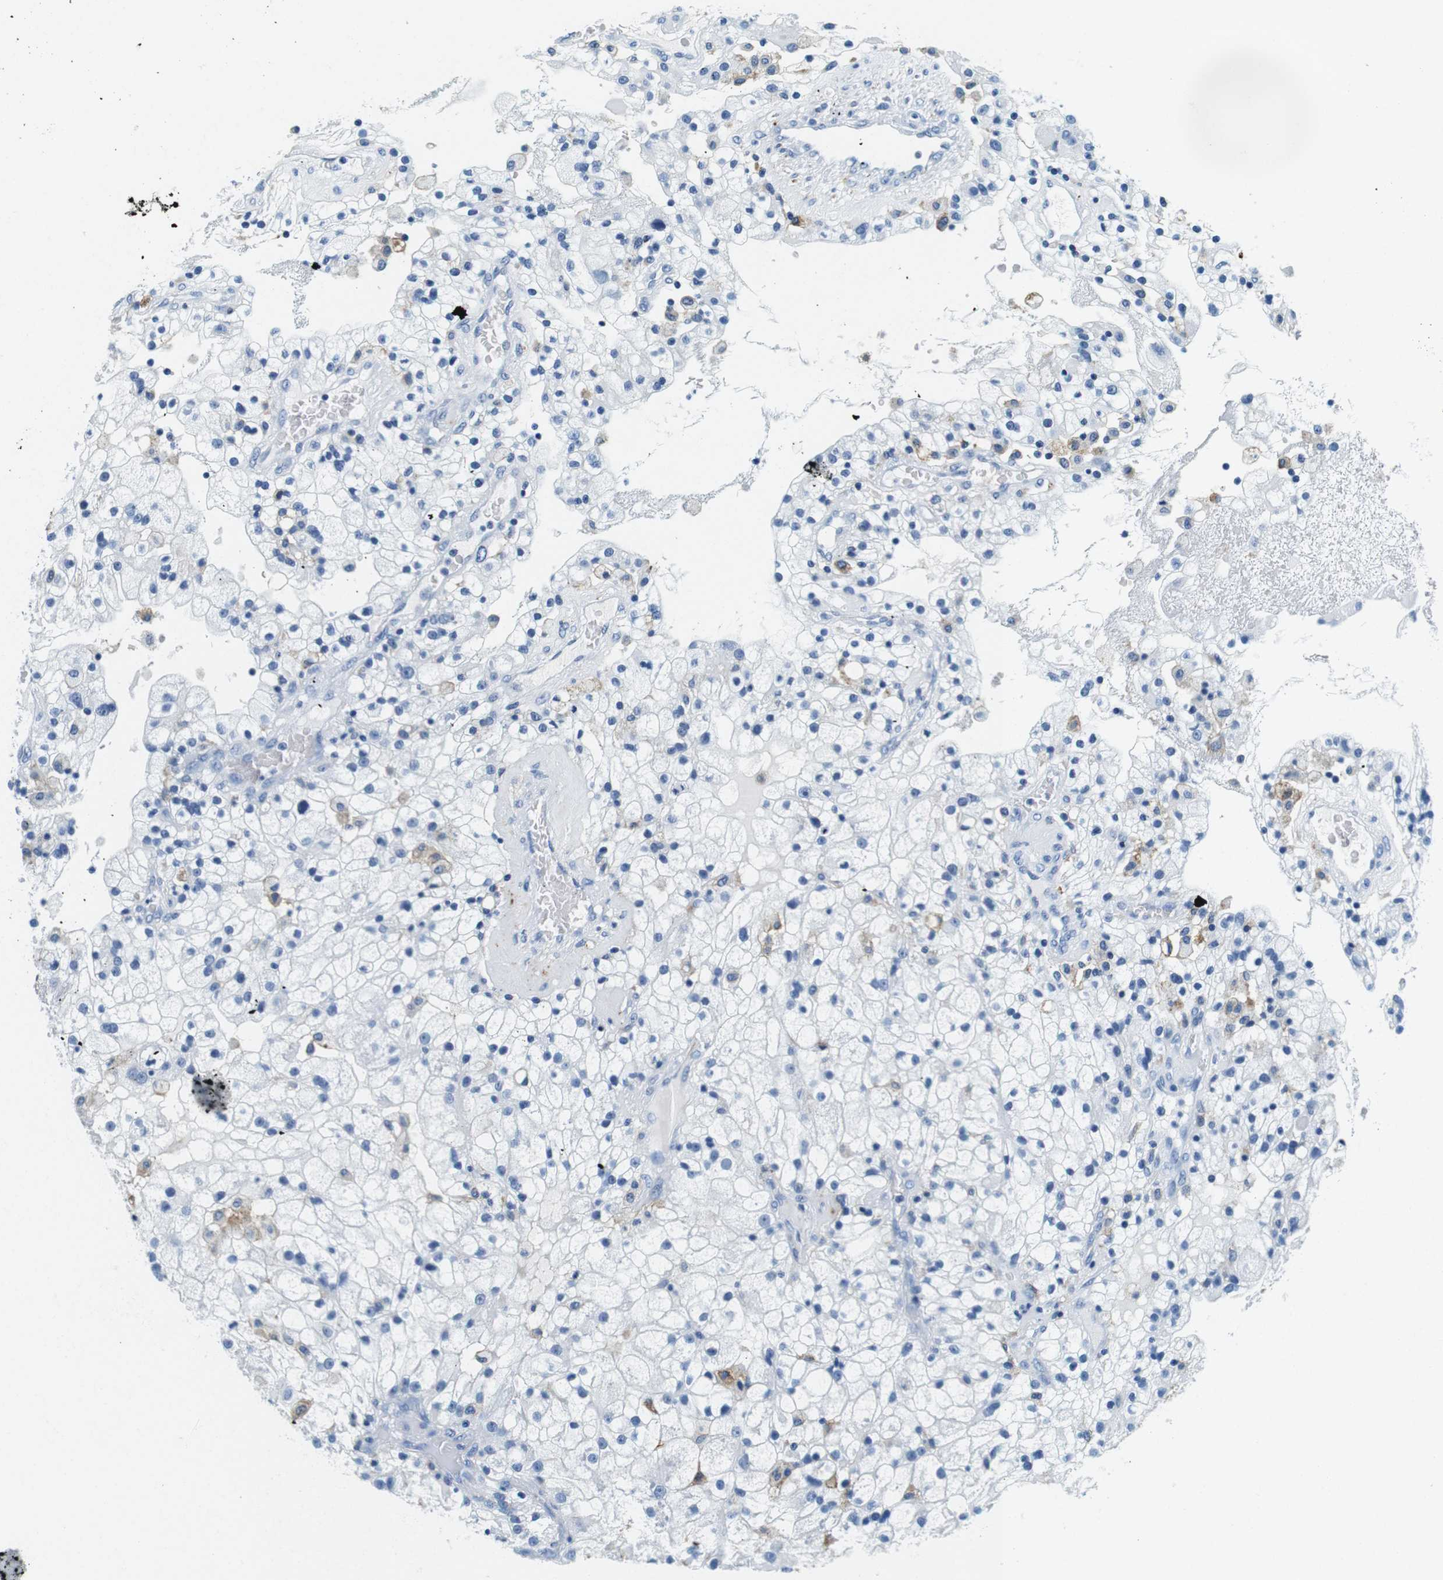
{"staining": {"intensity": "moderate", "quantity": "<25%", "location": "cytoplasmic/membranous"}, "tissue": "renal cancer", "cell_type": "Tumor cells", "image_type": "cancer", "snomed": [{"axis": "morphology", "description": "Adenocarcinoma, NOS"}, {"axis": "topography", "description": "Kidney"}], "caption": "Moderate cytoplasmic/membranous staining for a protein is appreciated in approximately <25% of tumor cells of renal adenocarcinoma using immunohistochemistry.", "gene": "HLA-DRB1", "patient": {"sex": "female", "age": 52}}